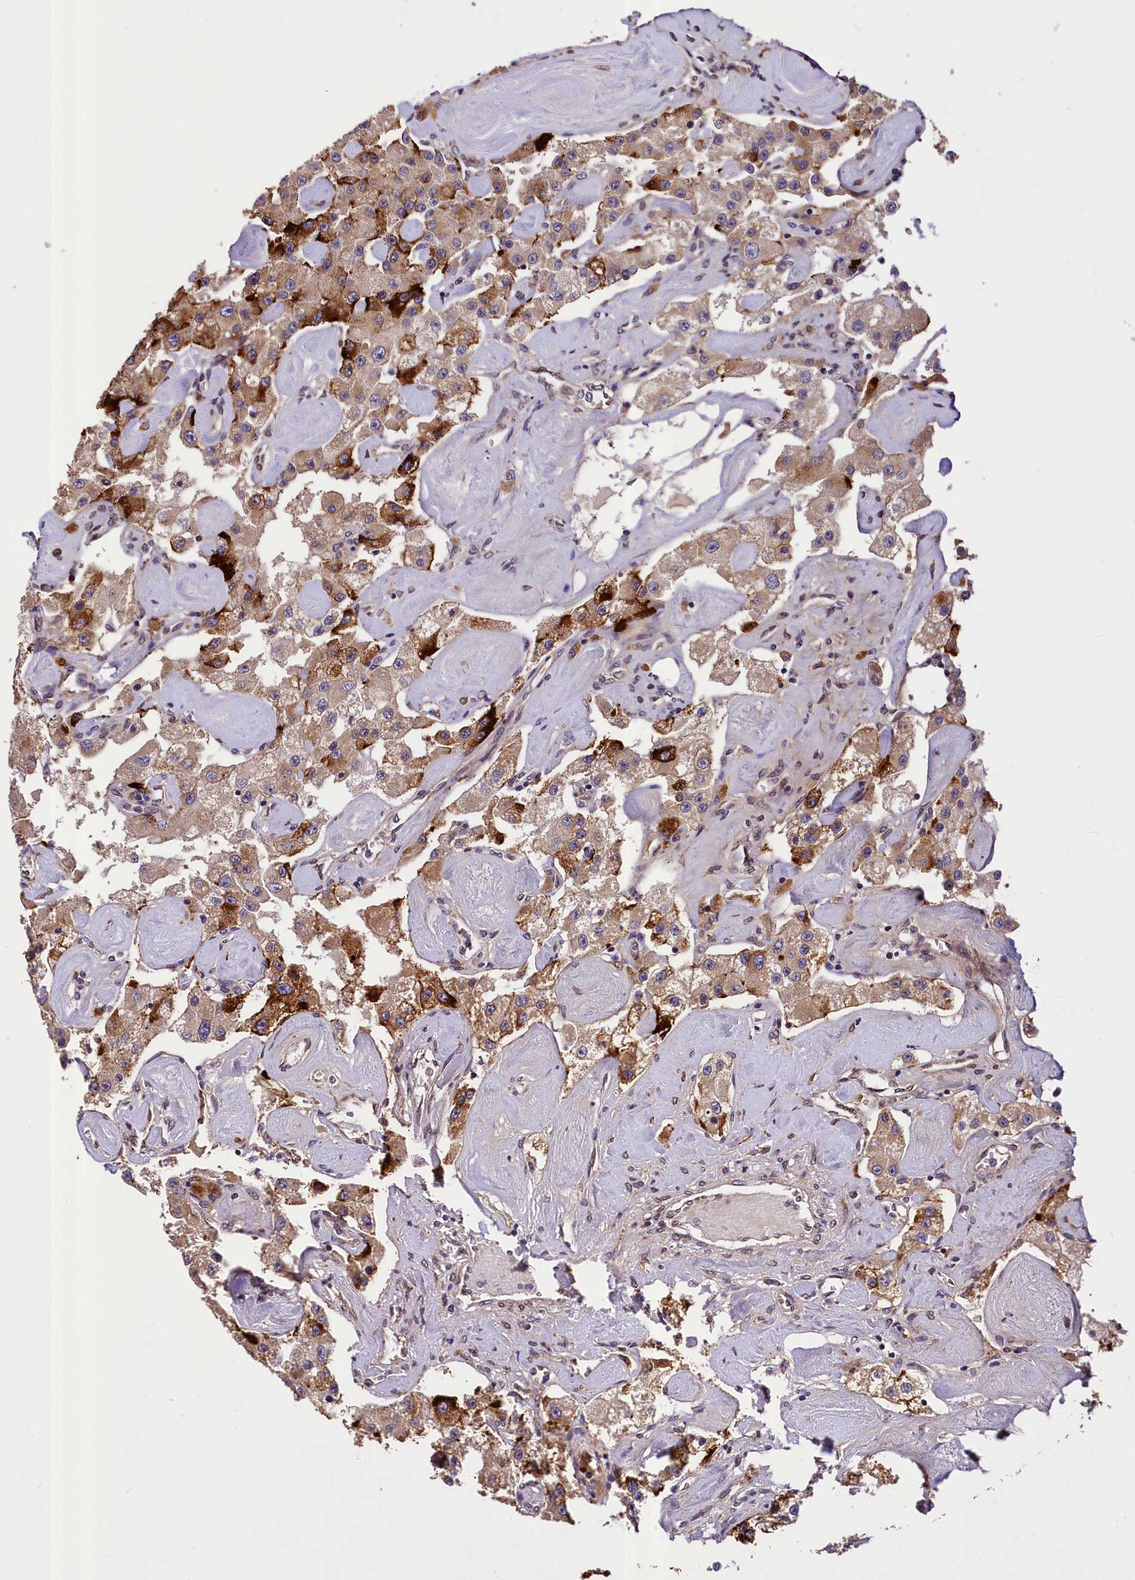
{"staining": {"intensity": "moderate", "quantity": ">75%", "location": "cytoplasmic/membranous"}, "tissue": "carcinoid", "cell_type": "Tumor cells", "image_type": "cancer", "snomed": [{"axis": "morphology", "description": "Carcinoid, malignant, NOS"}, {"axis": "topography", "description": "Pancreas"}], "caption": "Protein analysis of carcinoid tissue demonstrates moderate cytoplasmic/membranous expression in about >75% of tumor cells. Immunohistochemistry (ihc) stains the protein of interest in brown and the nuclei are stained blue.", "gene": "SUPV3L1", "patient": {"sex": "male", "age": 41}}